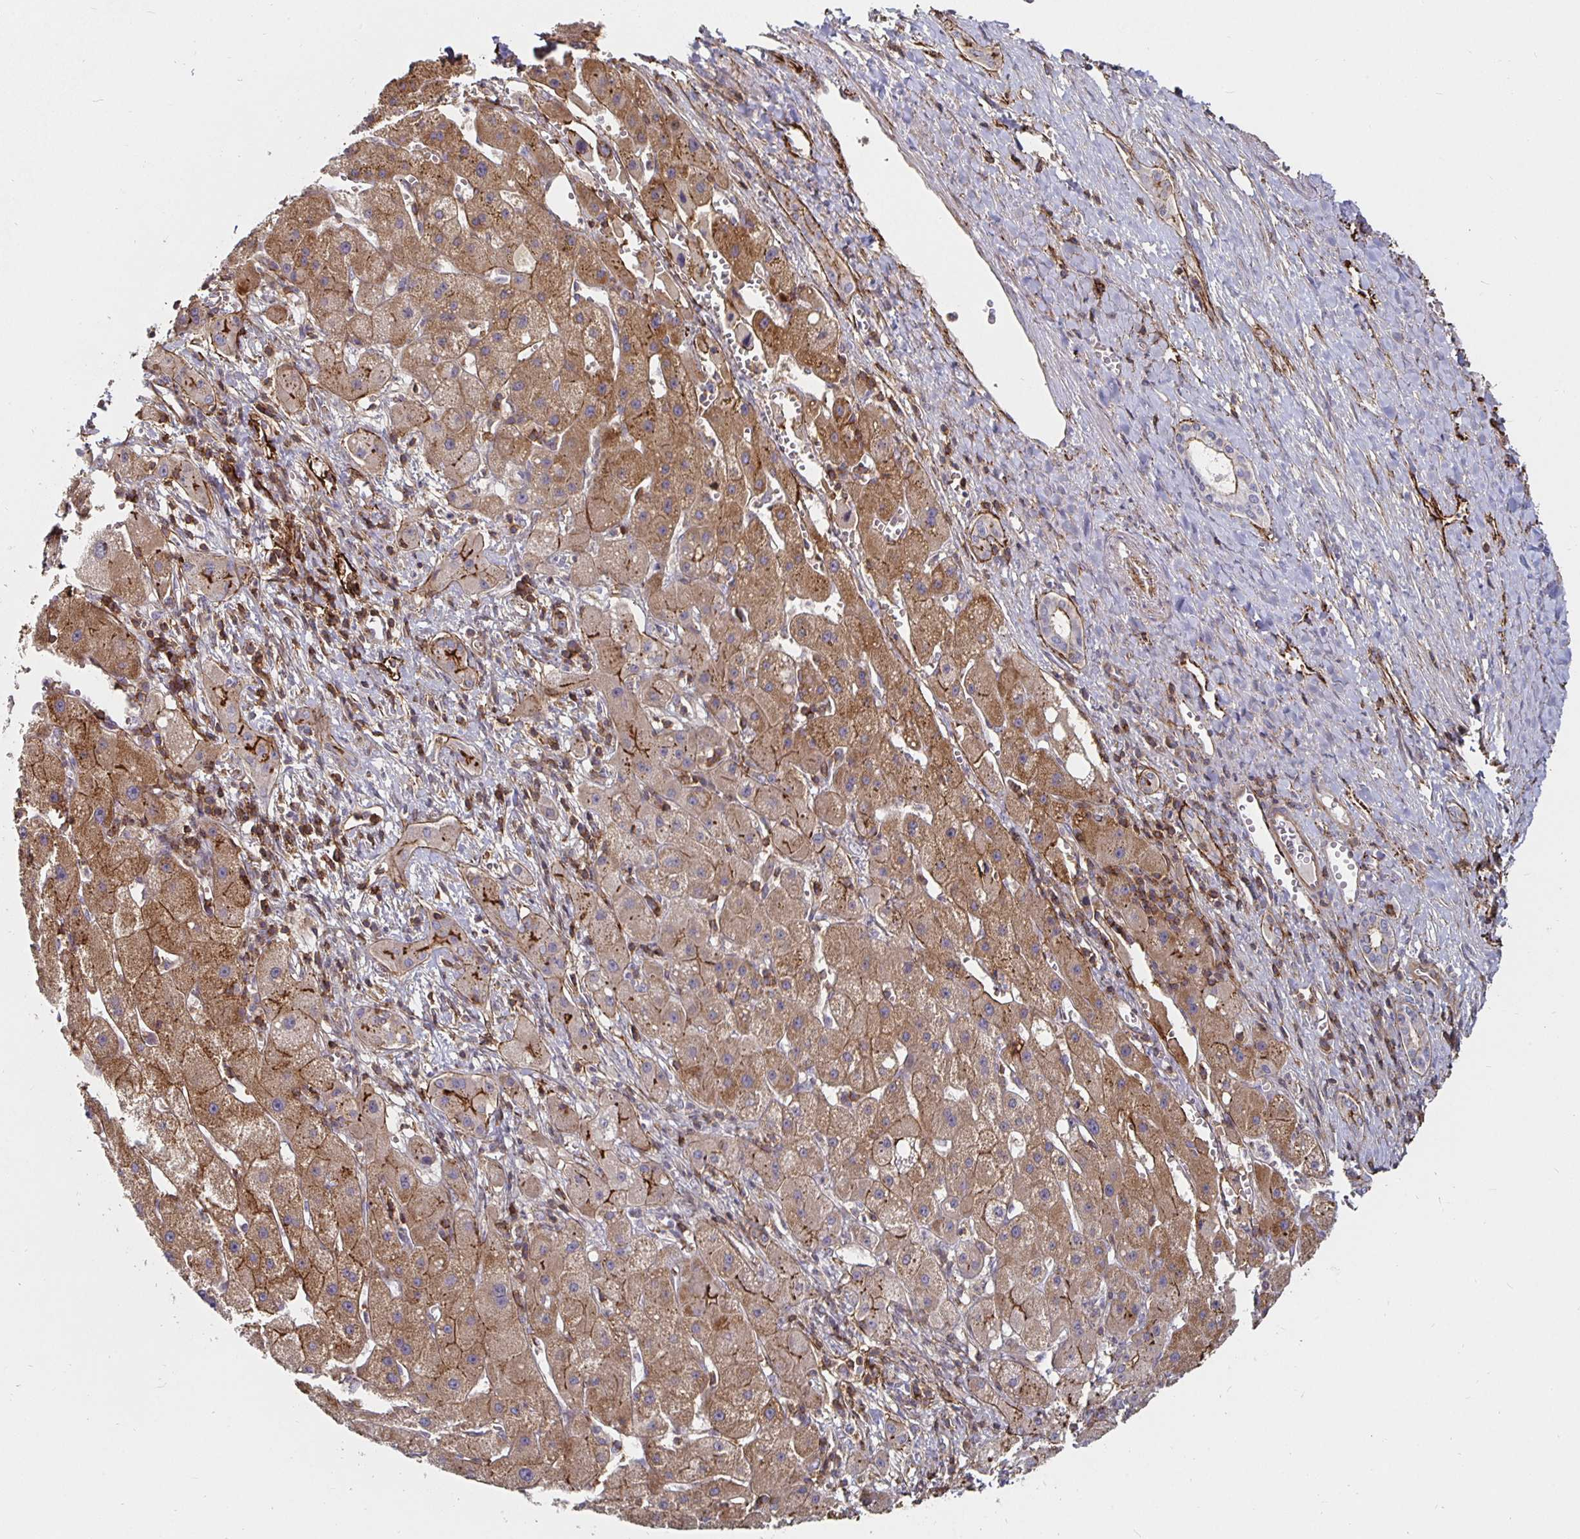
{"staining": {"intensity": "moderate", "quantity": ">75%", "location": "cytoplasmic/membranous"}, "tissue": "liver cancer", "cell_type": "Tumor cells", "image_type": "cancer", "snomed": [{"axis": "morphology", "description": "Carcinoma, Hepatocellular, NOS"}, {"axis": "topography", "description": "Liver"}], "caption": "This image reveals immunohistochemistry staining of human liver cancer, with medium moderate cytoplasmic/membranous positivity in approximately >75% of tumor cells.", "gene": "GJA4", "patient": {"sex": "female", "age": 82}}